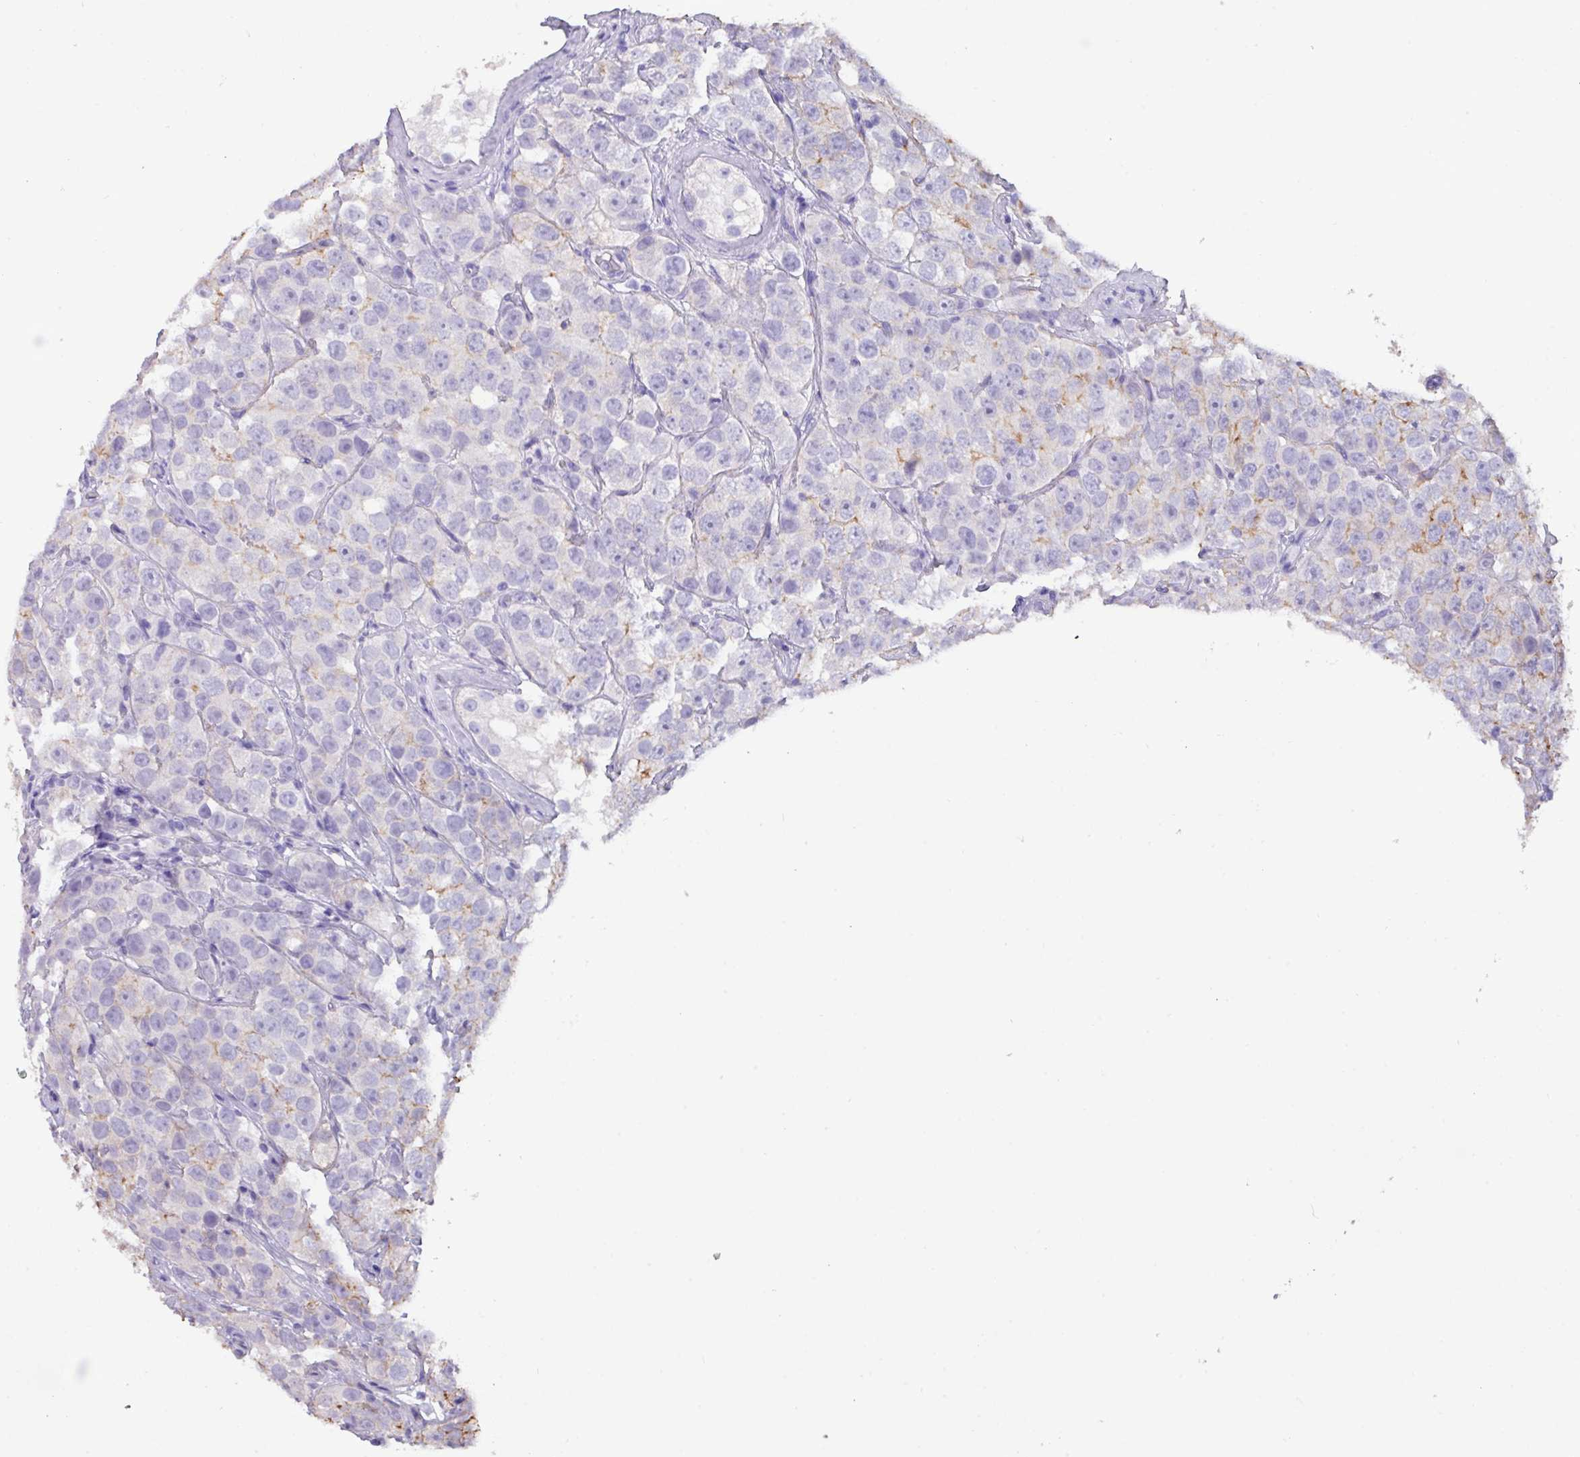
{"staining": {"intensity": "moderate", "quantity": "<25%", "location": "cytoplasmic/membranous"}, "tissue": "testis cancer", "cell_type": "Tumor cells", "image_type": "cancer", "snomed": [{"axis": "morphology", "description": "Seminoma, NOS"}, {"axis": "topography", "description": "Testis"}], "caption": "About <25% of tumor cells in human seminoma (testis) show moderate cytoplasmic/membranous protein expression as visualized by brown immunohistochemical staining.", "gene": "EPCAM", "patient": {"sex": "male", "age": 28}}